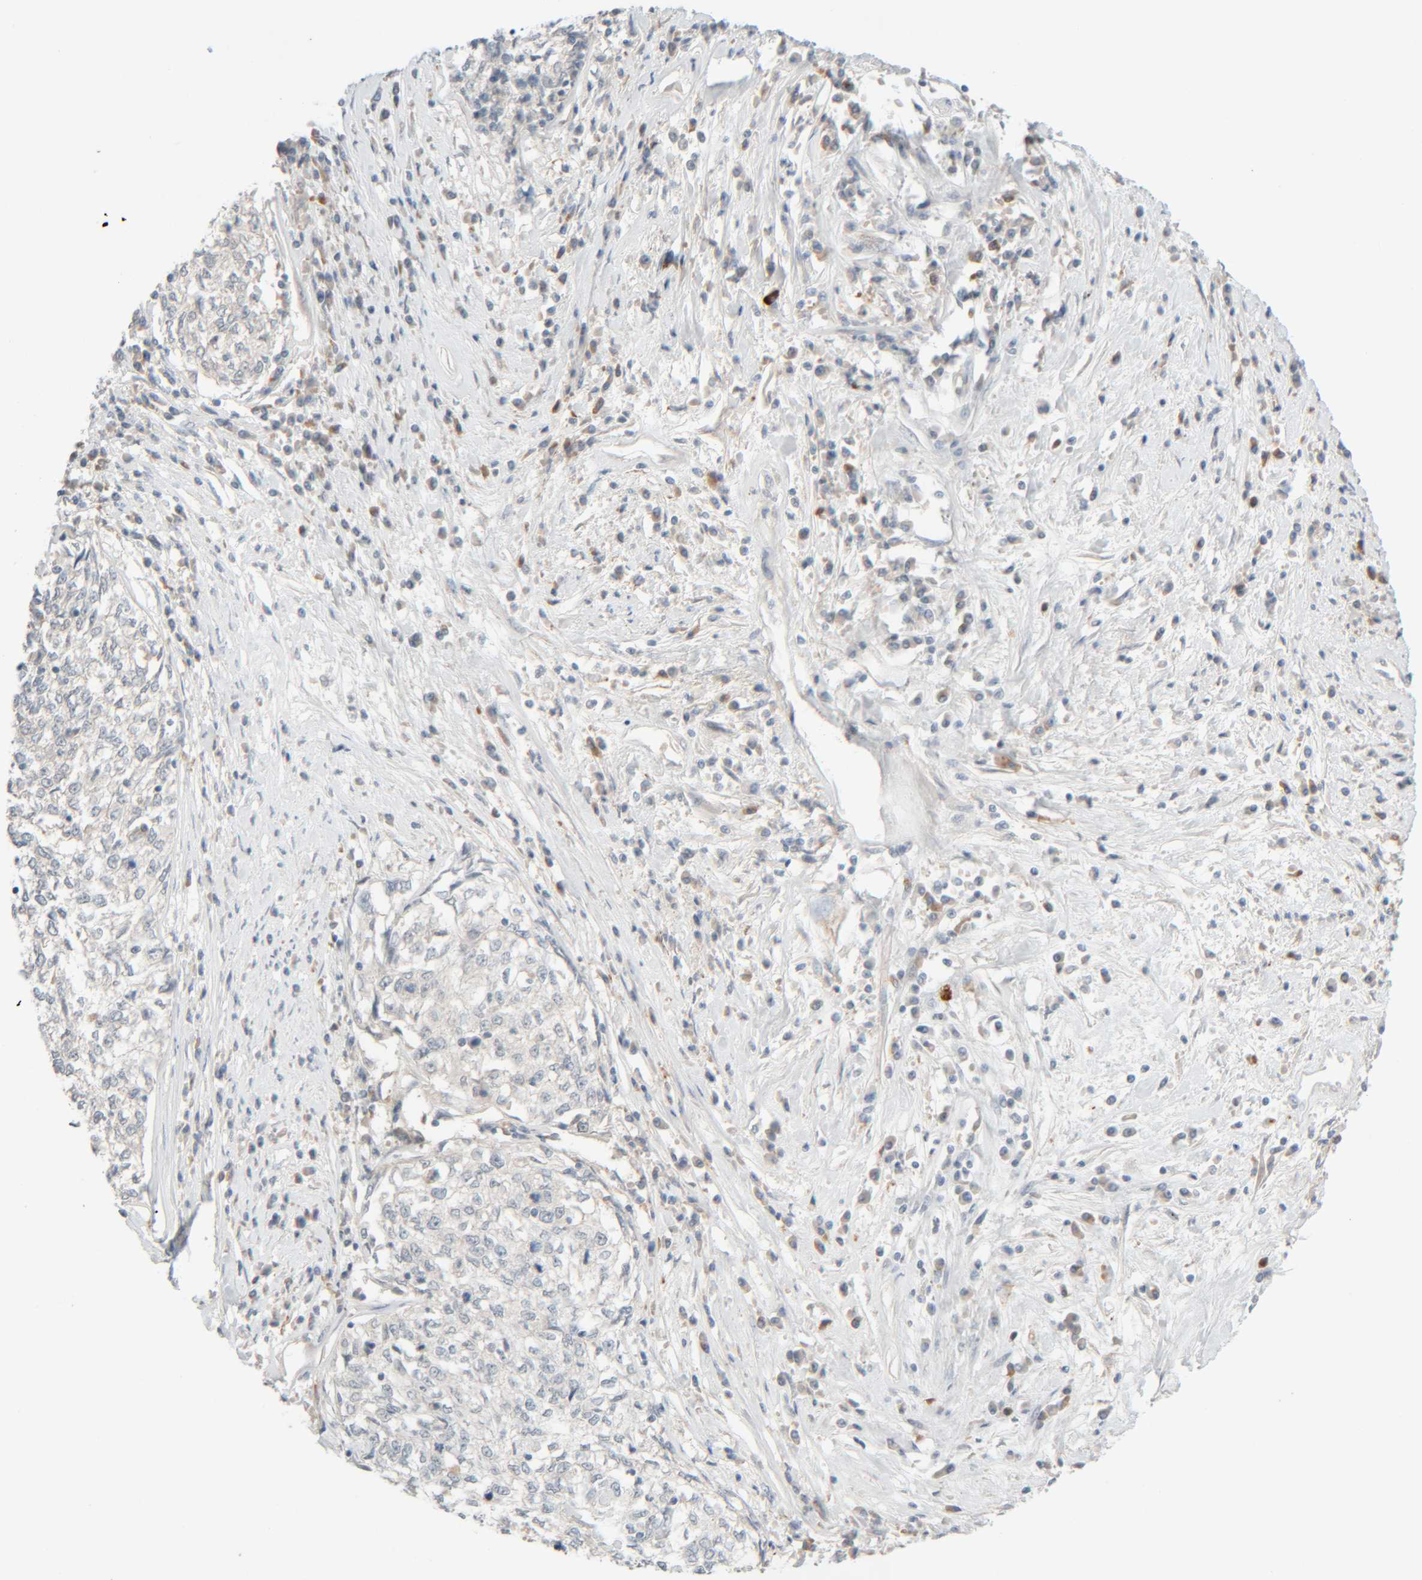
{"staining": {"intensity": "negative", "quantity": "none", "location": "none"}, "tissue": "cervical cancer", "cell_type": "Tumor cells", "image_type": "cancer", "snomed": [{"axis": "morphology", "description": "Squamous cell carcinoma, NOS"}, {"axis": "topography", "description": "Cervix"}], "caption": "Tumor cells are negative for brown protein staining in cervical squamous cell carcinoma. Brightfield microscopy of immunohistochemistry (IHC) stained with DAB (brown) and hematoxylin (blue), captured at high magnification.", "gene": "CHKA", "patient": {"sex": "female", "age": 57}}